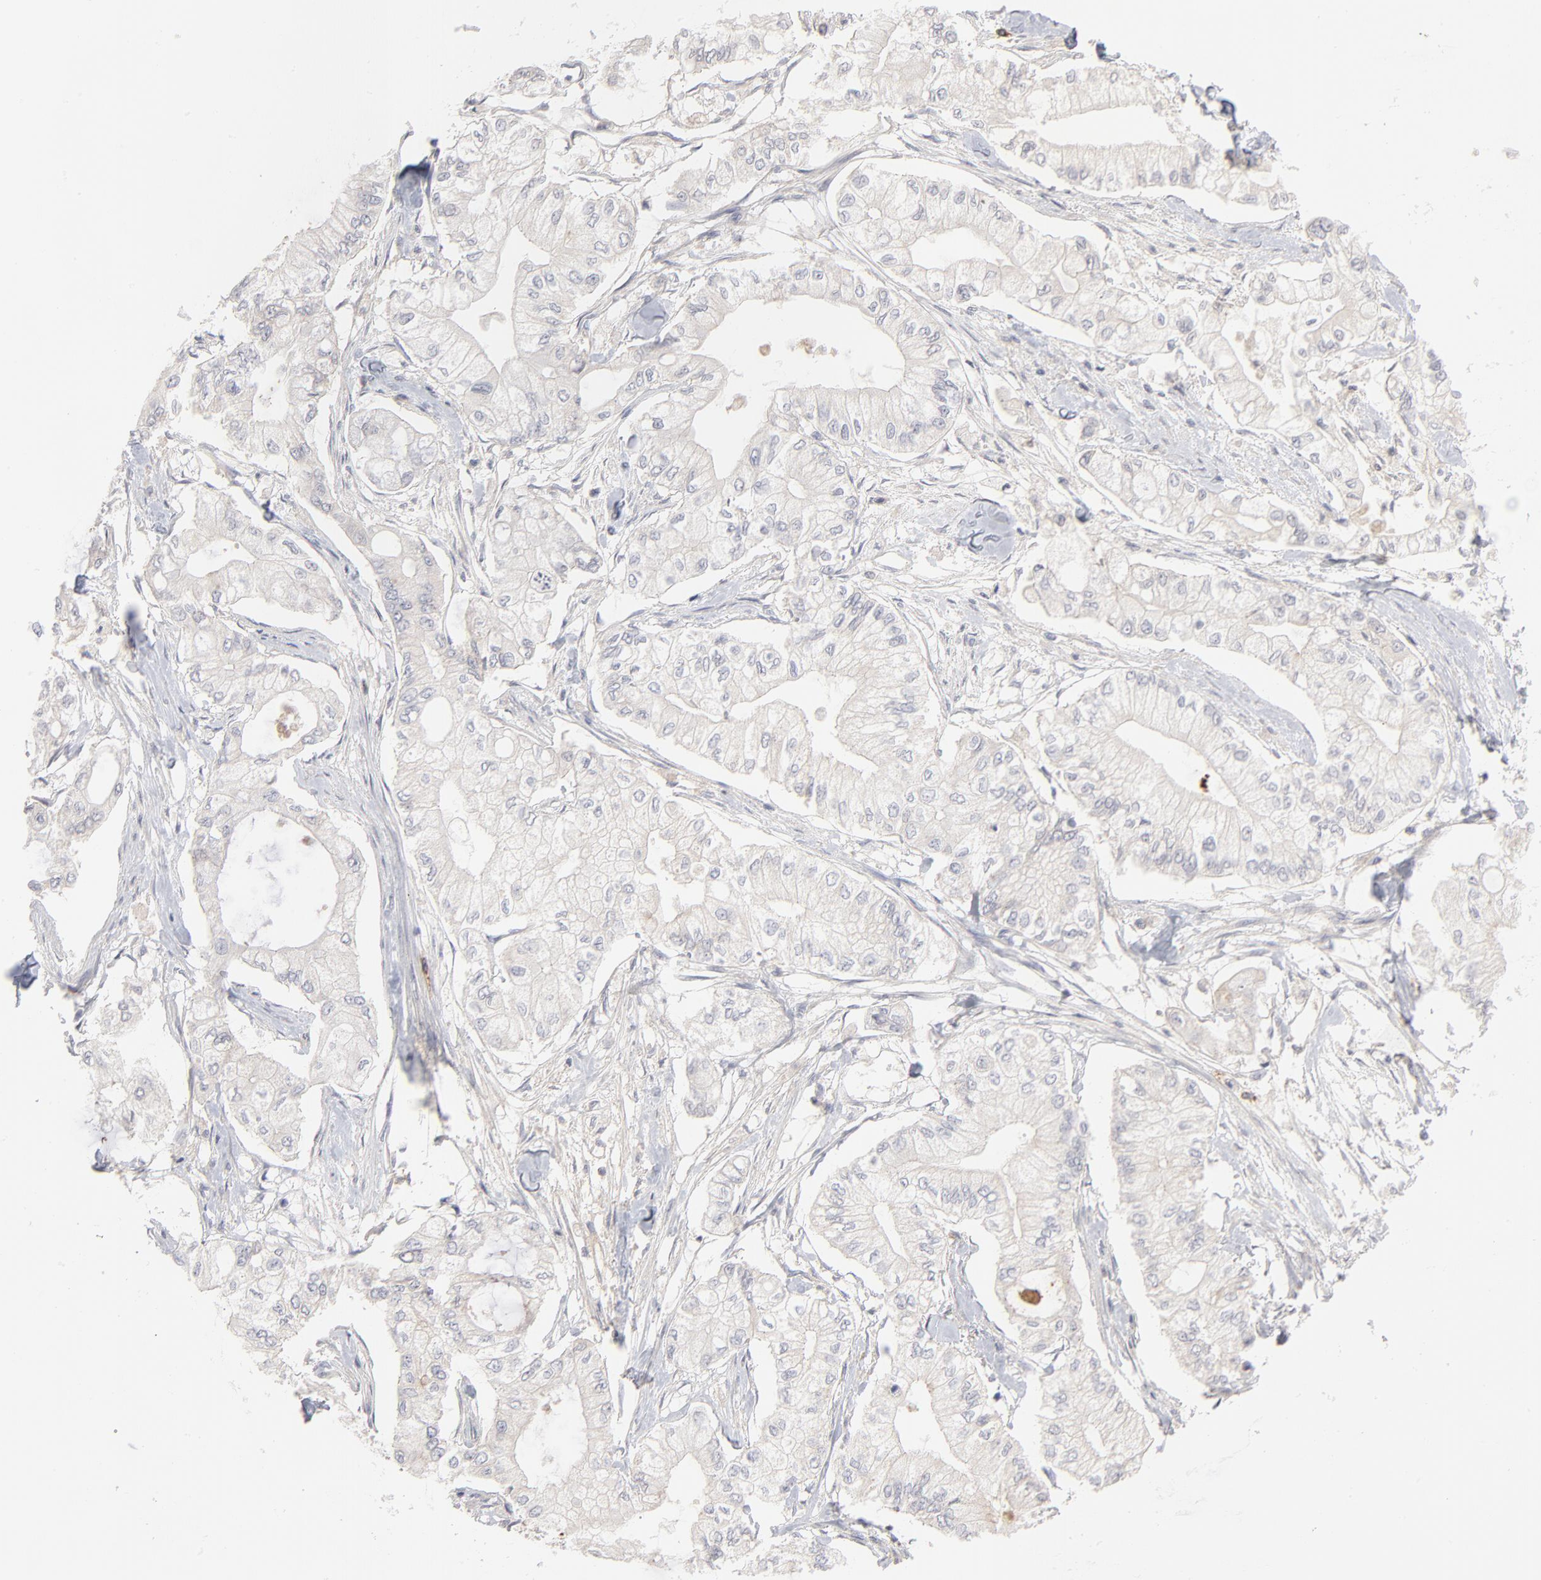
{"staining": {"intensity": "negative", "quantity": "none", "location": "none"}, "tissue": "pancreatic cancer", "cell_type": "Tumor cells", "image_type": "cancer", "snomed": [{"axis": "morphology", "description": "Adenocarcinoma, NOS"}, {"axis": "topography", "description": "Pancreas"}], "caption": "This histopathology image is of pancreatic adenocarcinoma stained with immunohistochemistry to label a protein in brown with the nuclei are counter-stained blue. There is no expression in tumor cells. The staining is performed using DAB (3,3'-diaminobenzidine) brown chromogen with nuclei counter-stained in using hematoxylin.", "gene": "CCR3", "patient": {"sex": "male", "age": 79}}